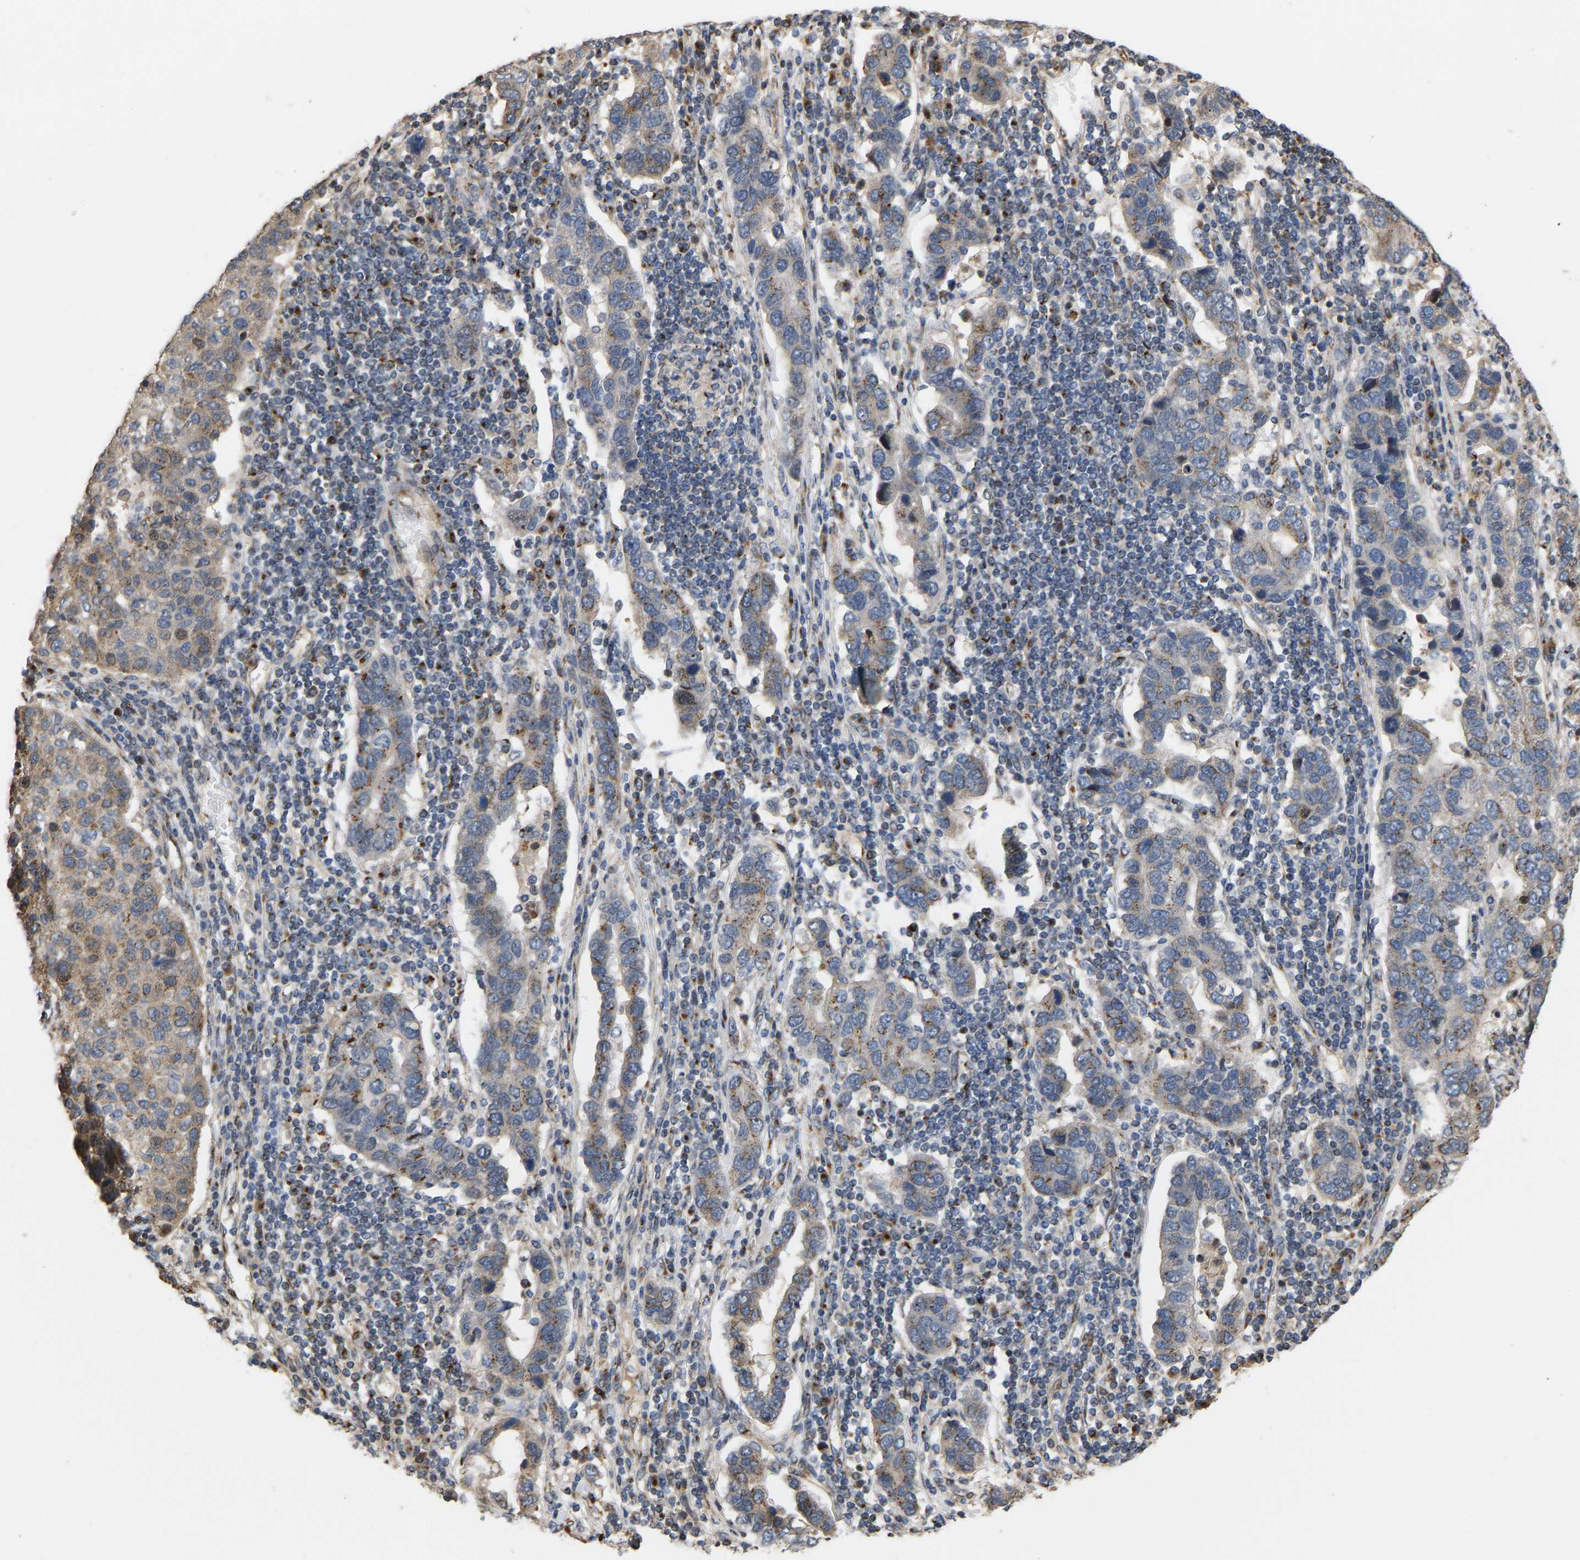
{"staining": {"intensity": "moderate", "quantity": ">75%", "location": "cytoplasmic/membranous"}, "tissue": "pancreatic cancer", "cell_type": "Tumor cells", "image_type": "cancer", "snomed": [{"axis": "morphology", "description": "Adenocarcinoma, NOS"}, {"axis": "topography", "description": "Pancreas"}], "caption": "Human pancreatic cancer (adenocarcinoma) stained with a protein marker shows moderate staining in tumor cells.", "gene": "YIPF4", "patient": {"sex": "female", "age": 61}}